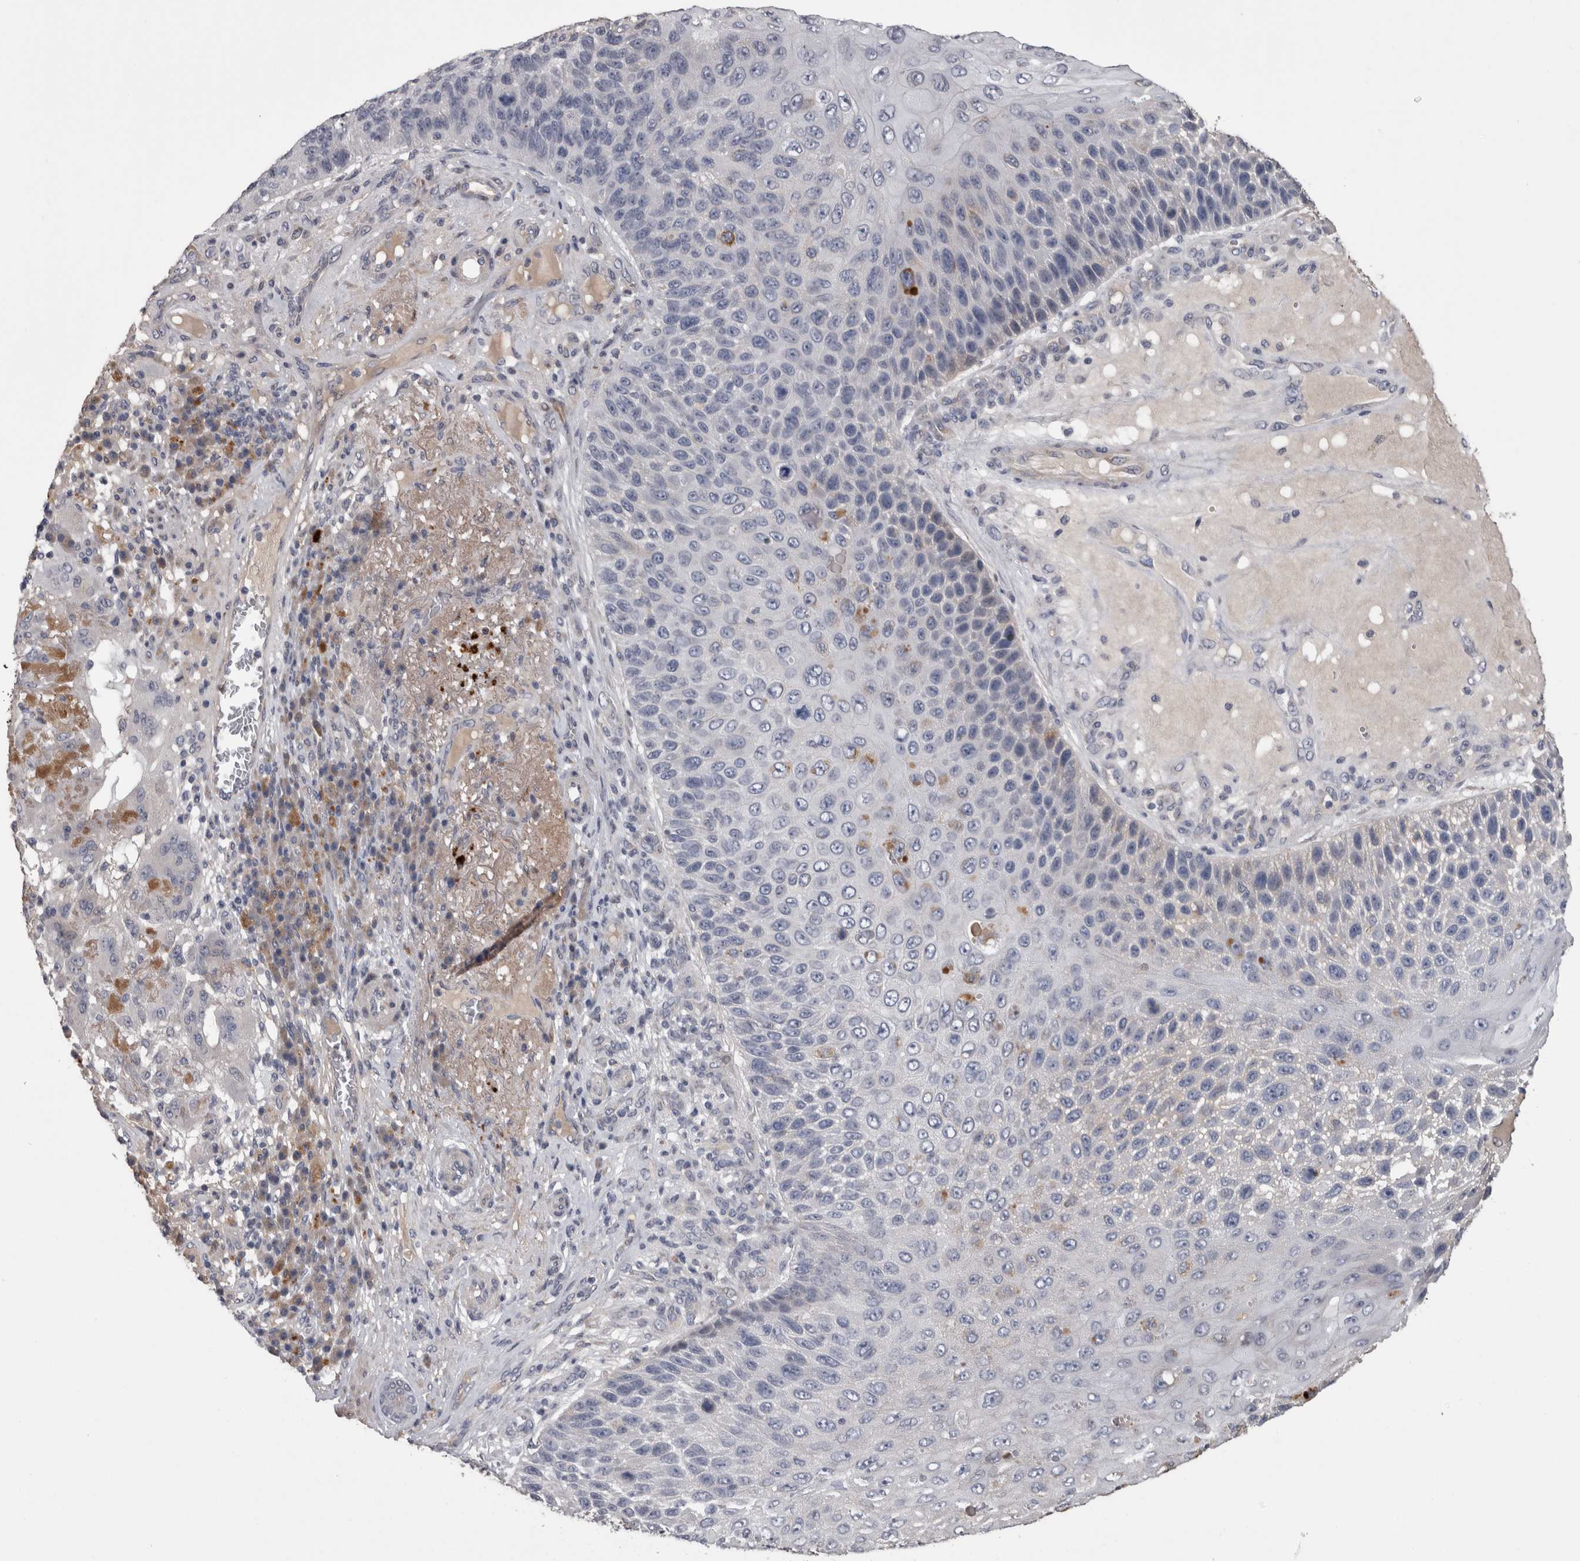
{"staining": {"intensity": "moderate", "quantity": "<25%", "location": "cytoplasmic/membranous"}, "tissue": "skin cancer", "cell_type": "Tumor cells", "image_type": "cancer", "snomed": [{"axis": "morphology", "description": "Squamous cell carcinoma, NOS"}, {"axis": "topography", "description": "Skin"}], "caption": "A histopathology image of skin cancer stained for a protein demonstrates moderate cytoplasmic/membranous brown staining in tumor cells. Using DAB (3,3'-diaminobenzidine) (brown) and hematoxylin (blue) stains, captured at high magnification using brightfield microscopy.", "gene": "STC1", "patient": {"sex": "female", "age": 88}}